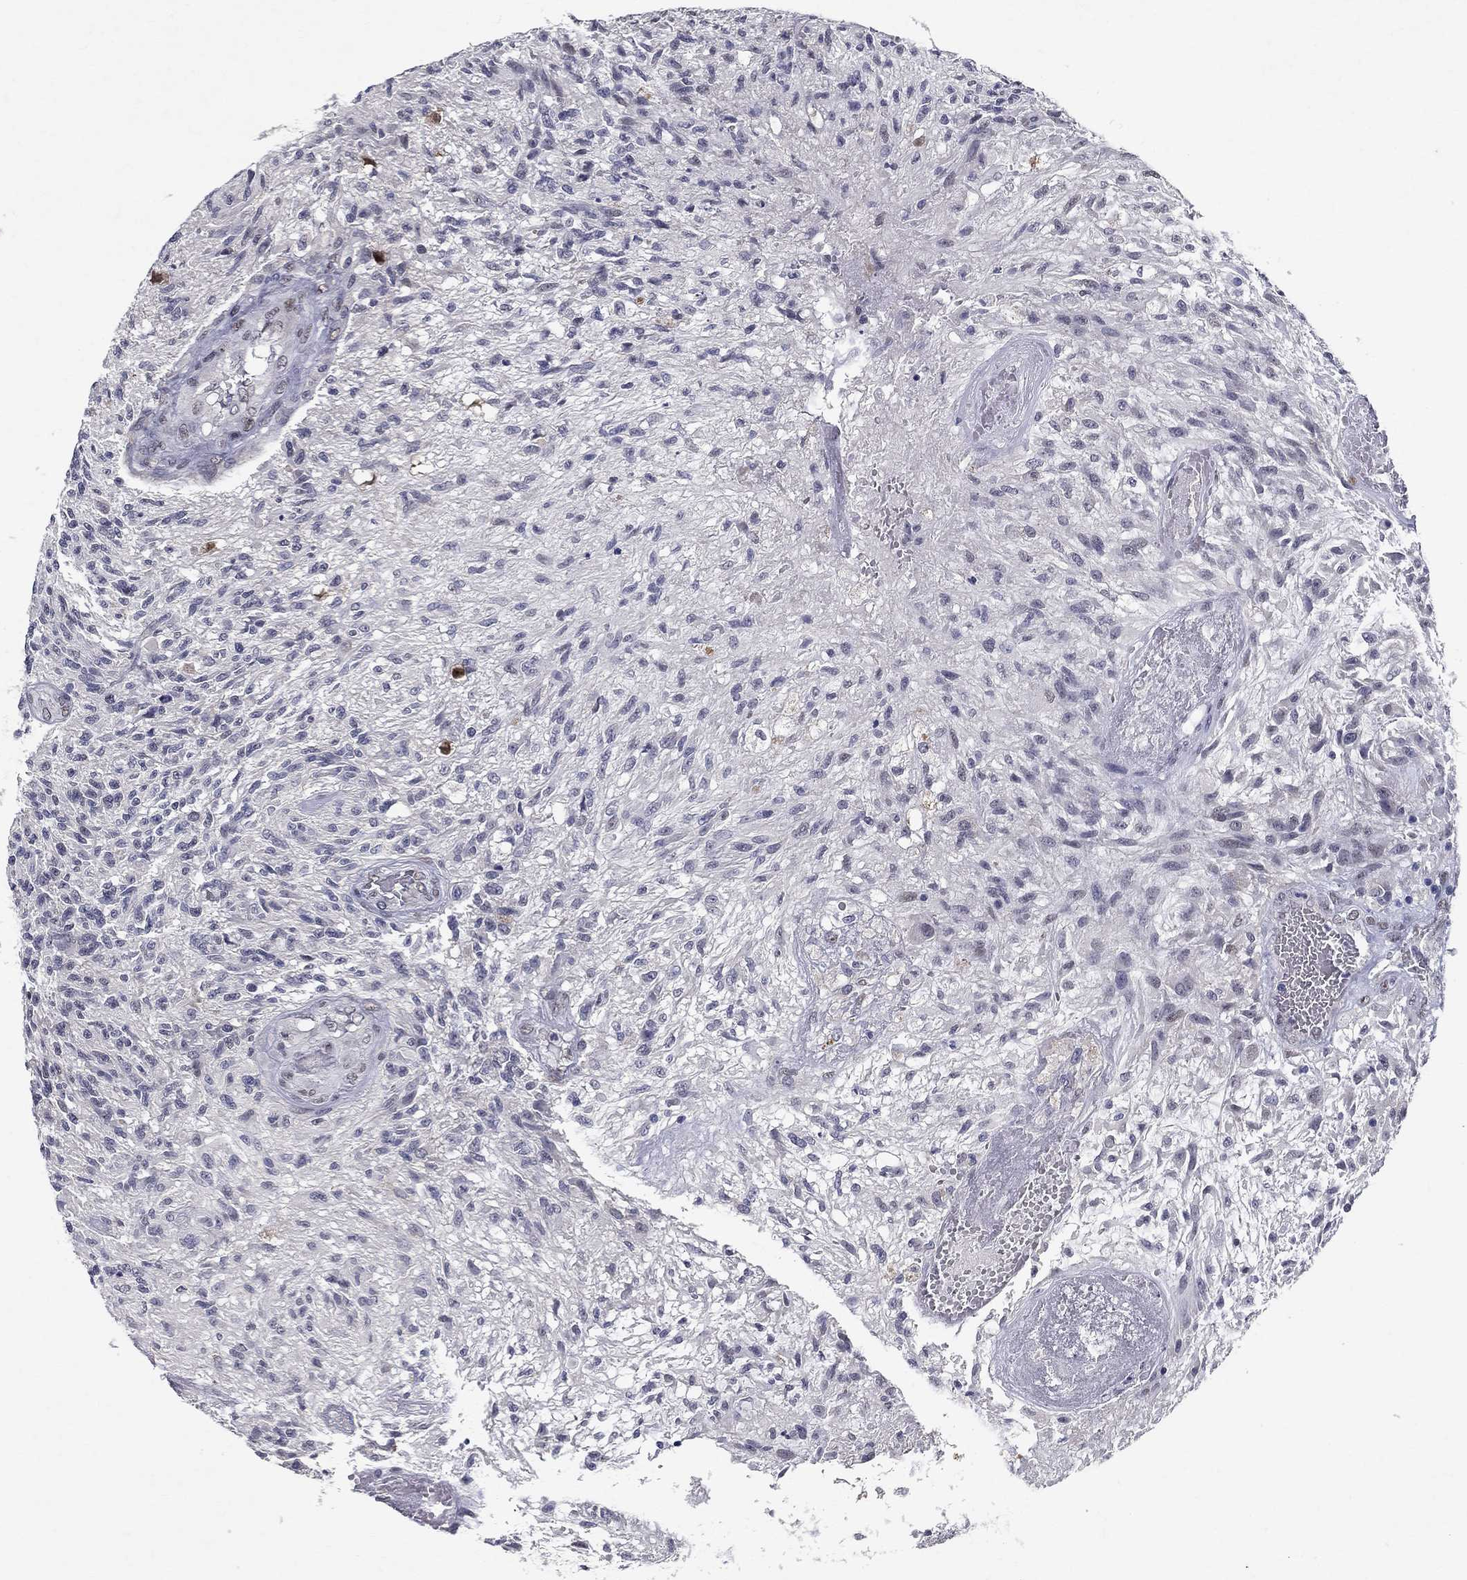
{"staining": {"intensity": "negative", "quantity": "none", "location": "none"}, "tissue": "glioma", "cell_type": "Tumor cells", "image_type": "cancer", "snomed": [{"axis": "morphology", "description": "Glioma, malignant, High grade"}, {"axis": "topography", "description": "Brain"}], "caption": "A high-resolution histopathology image shows immunohistochemistry staining of glioma, which shows no significant staining in tumor cells.", "gene": "RBFOX1", "patient": {"sex": "male", "age": 56}}